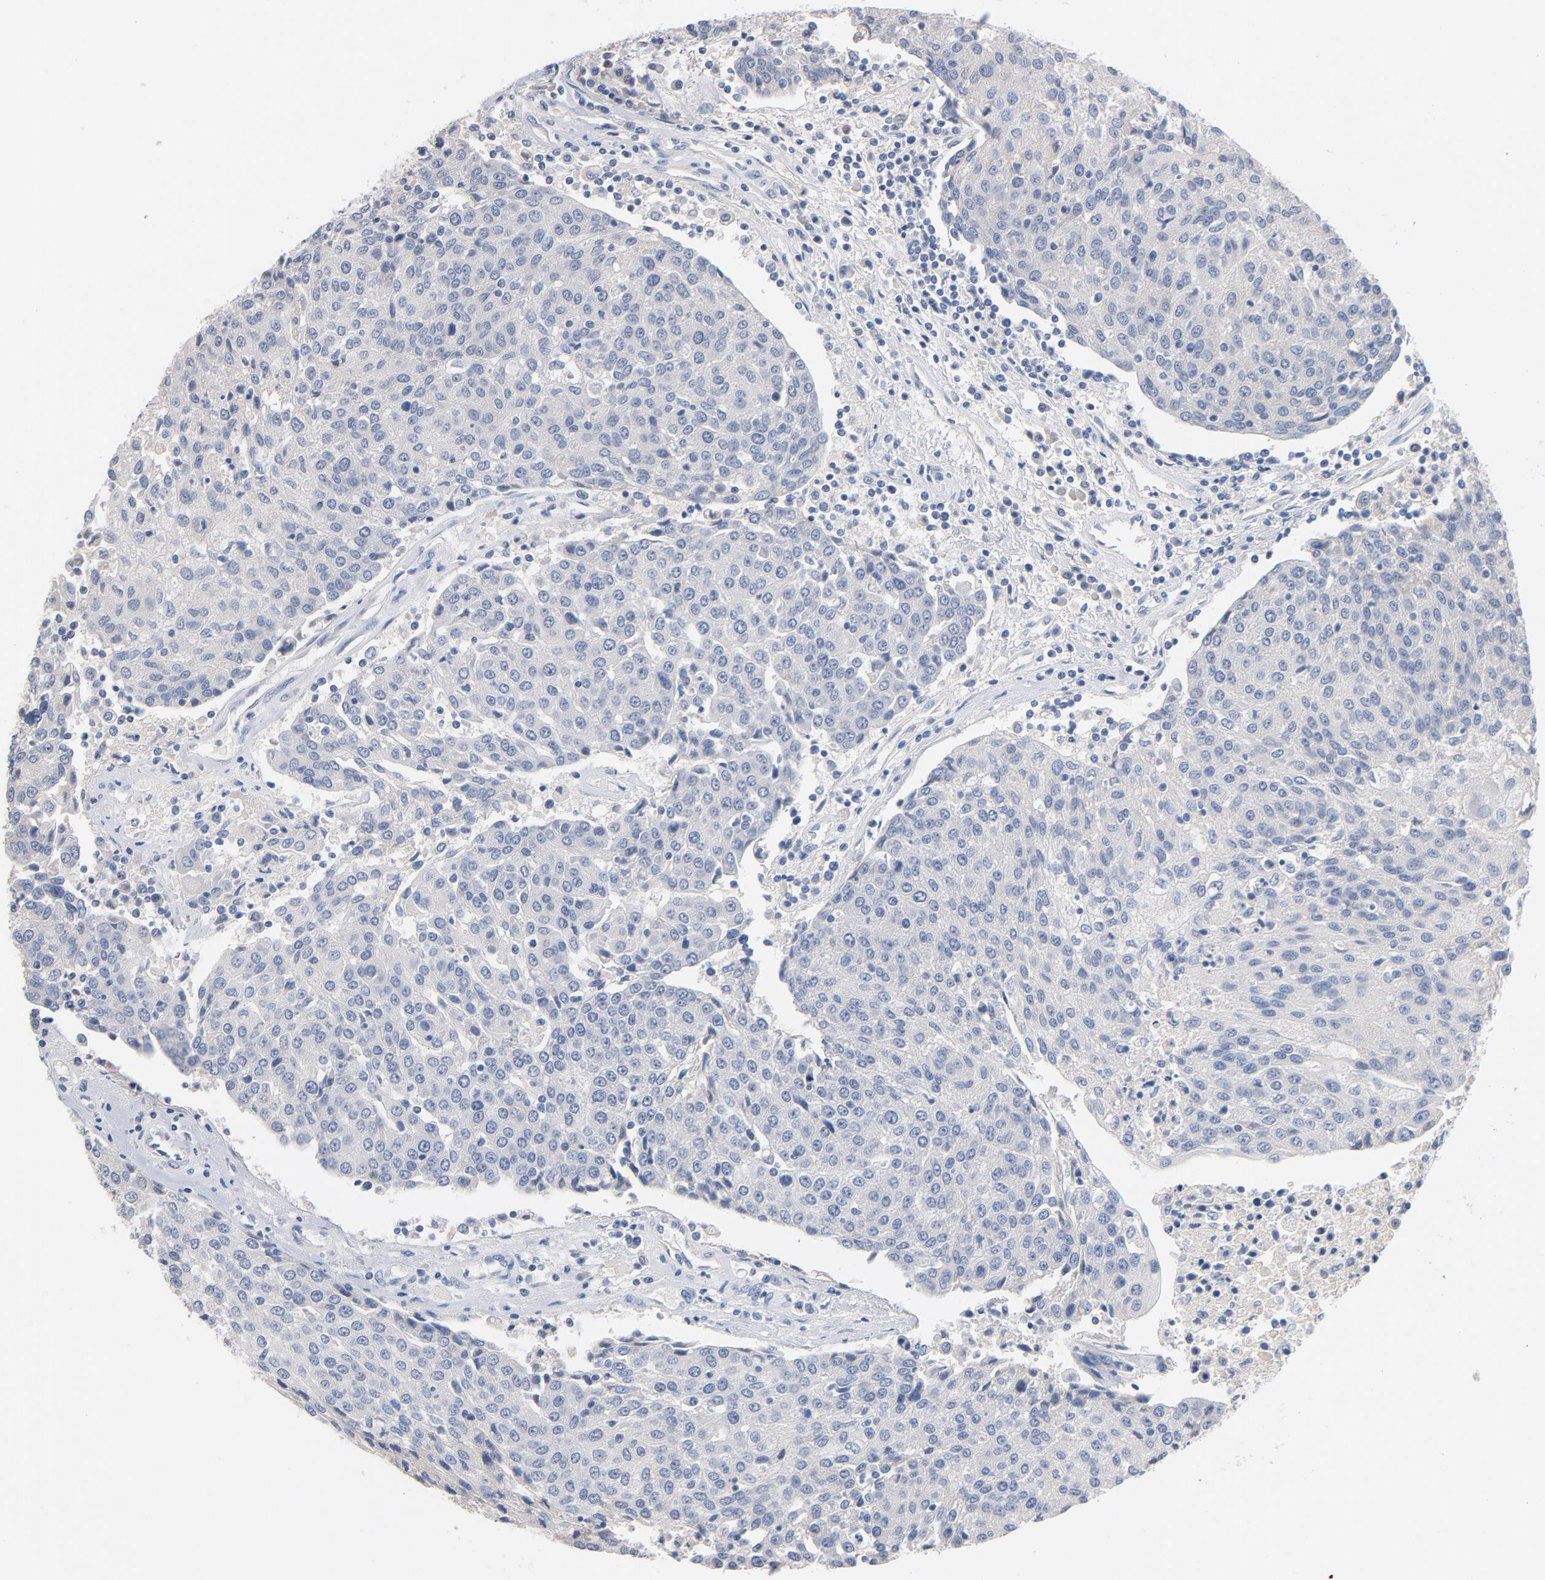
{"staining": {"intensity": "negative", "quantity": "none", "location": "none"}, "tissue": "urothelial cancer", "cell_type": "Tumor cells", "image_type": "cancer", "snomed": [{"axis": "morphology", "description": "Urothelial carcinoma, High grade"}, {"axis": "topography", "description": "Urinary bladder"}], "caption": "This is an IHC histopathology image of human urothelial cancer. There is no staining in tumor cells.", "gene": "ZCCHC13", "patient": {"sex": "female", "age": 85}}